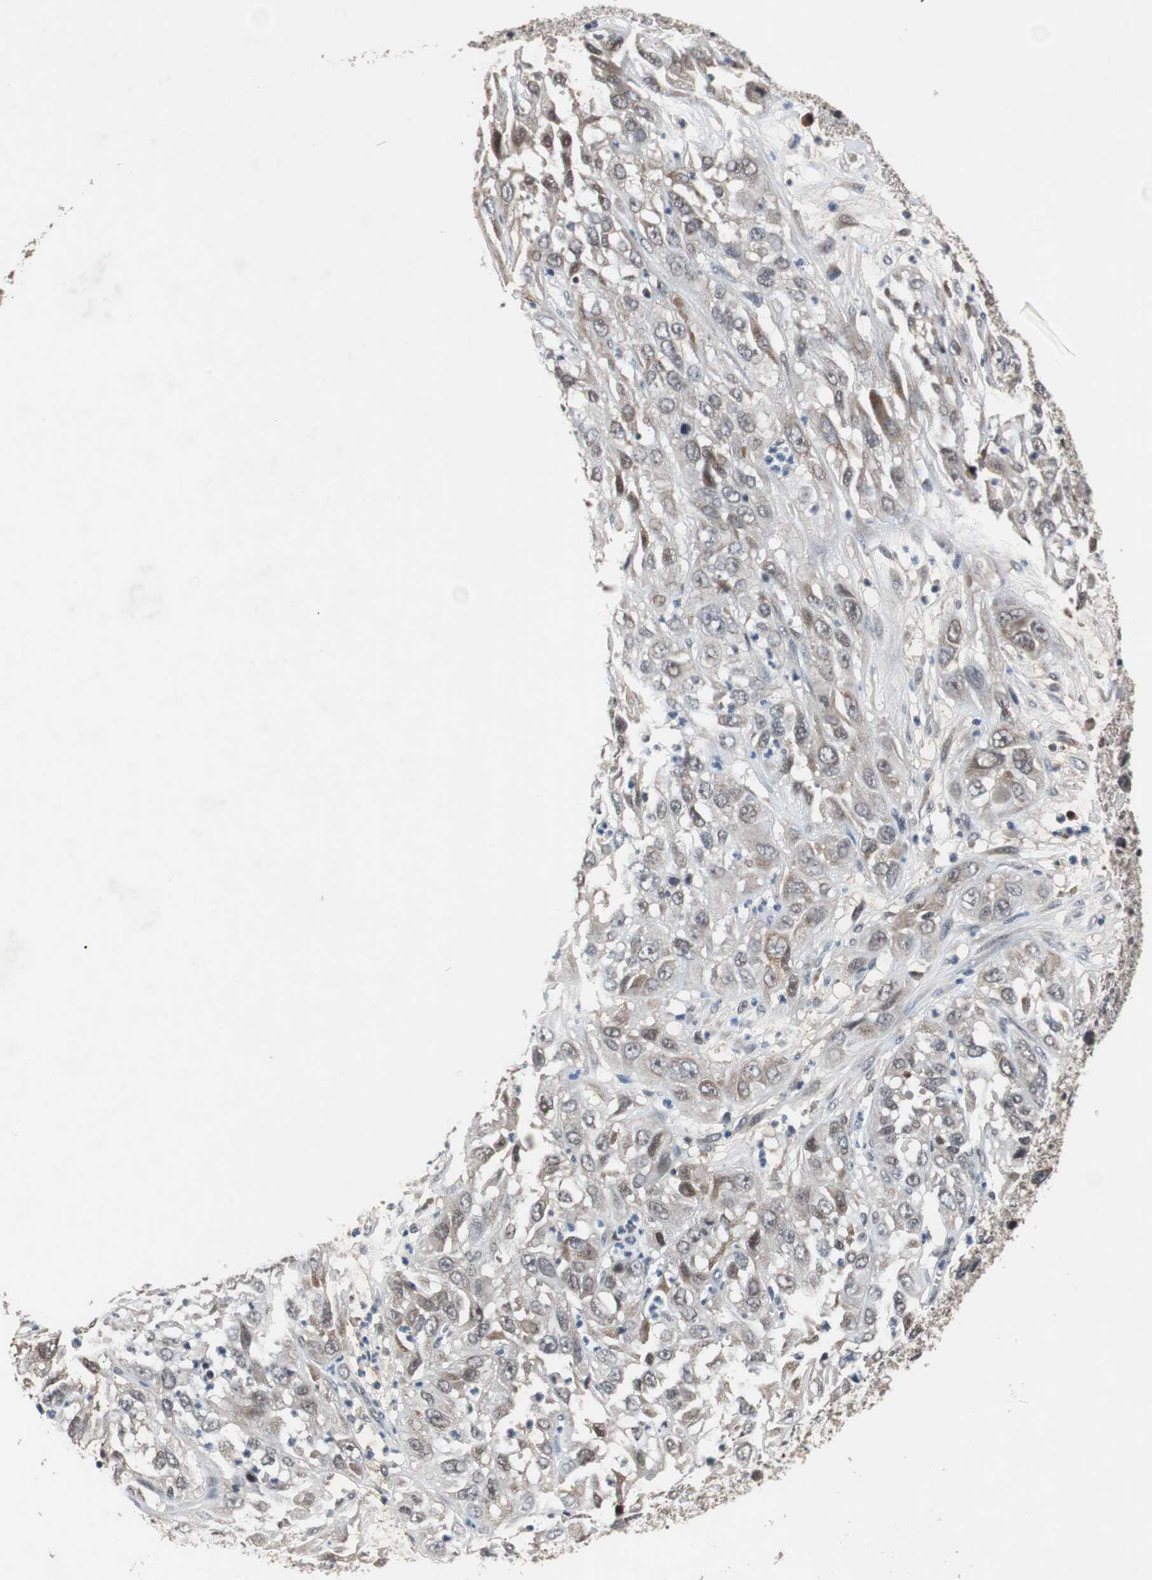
{"staining": {"intensity": "weak", "quantity": "<25%", "location": "cytoplasmic/membranous"}, "tissue": "cervical cancer", "cell_type": "Tumor cells", "image_type": "cancer", "snomed": [{"axis": "morphology", "description": "Squamous cell carcinoma, NOS"}, {"axis": "topography", "description": "Cervix"}], "caption": "Immunohistochemistry micrograph of neoplastic tissue: human cervical cancer stained with DAB (3,3'-diaminobenzidine) demonstrates no significant protein staining in tumor cells.", "gene": "TP63", "patient": {"sex": "female", "age": 32}}